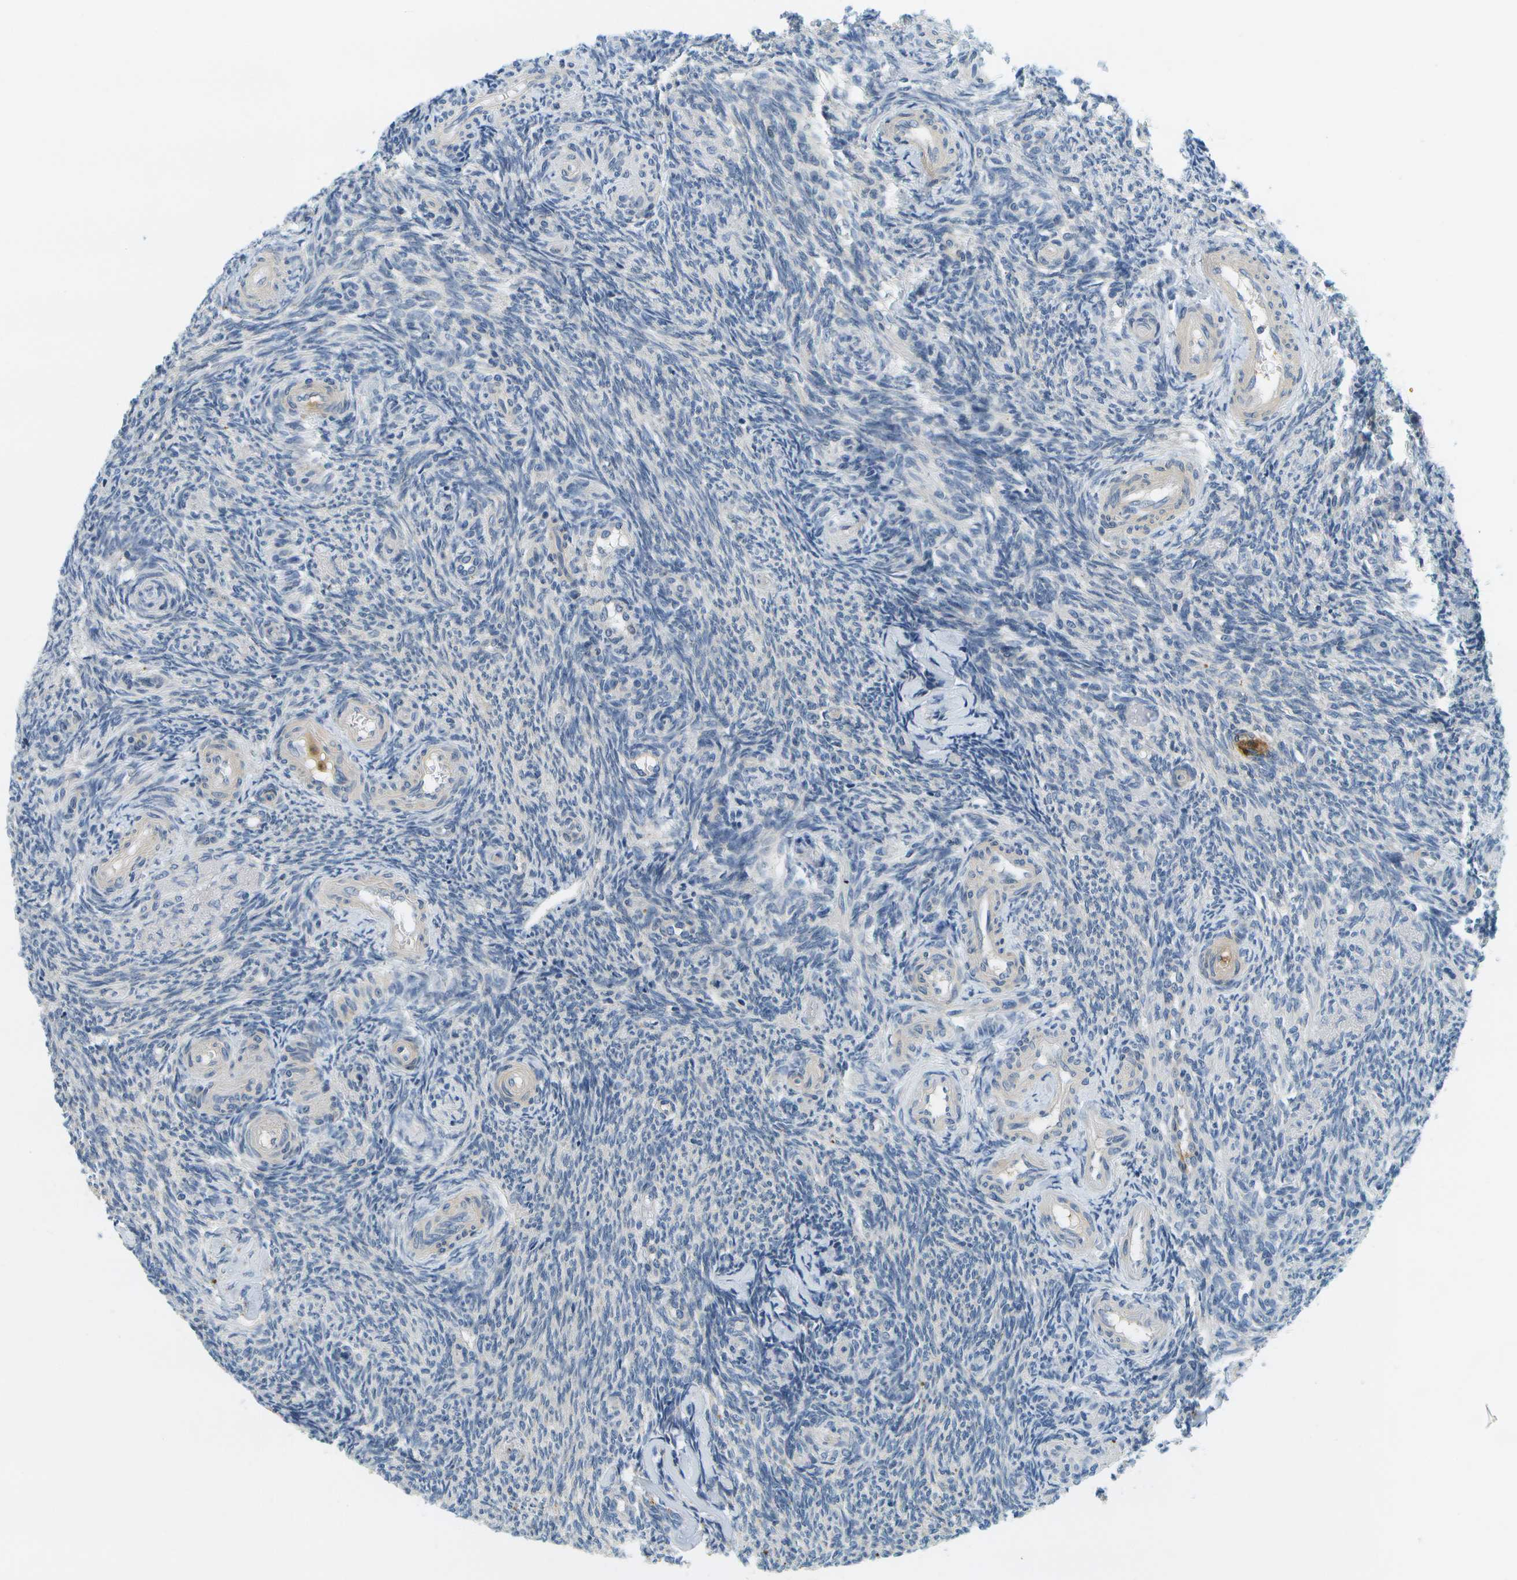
{"staining": {"intensity": "negative", "quantity": "none", "location": "none"}, "tissue": "ovary", "cell_type": "Ovarian stroma cells", "image_type": "normal", "snomed": [{"axis": "morphology", "description": "Normal tissue, NOS"}, {"axis": "topography", "description": "Ovary"}], "caption": "High magnification brightfield microscopy of unremarkable ovary stained with DAB (3,3'-diaminobenzidine) (brown) and counterstained with hematoxylin (blue): ovarian stroma cells show no significant expression. Brightfield microscopy of immunohistochemistry stained with DAB (3,3'-diaminobenzidine) (brown) and hematoxylin (blue), captured at high magnification.", "gene": "RASGRP2", "patient": {"sex": "female", "age": 41}}